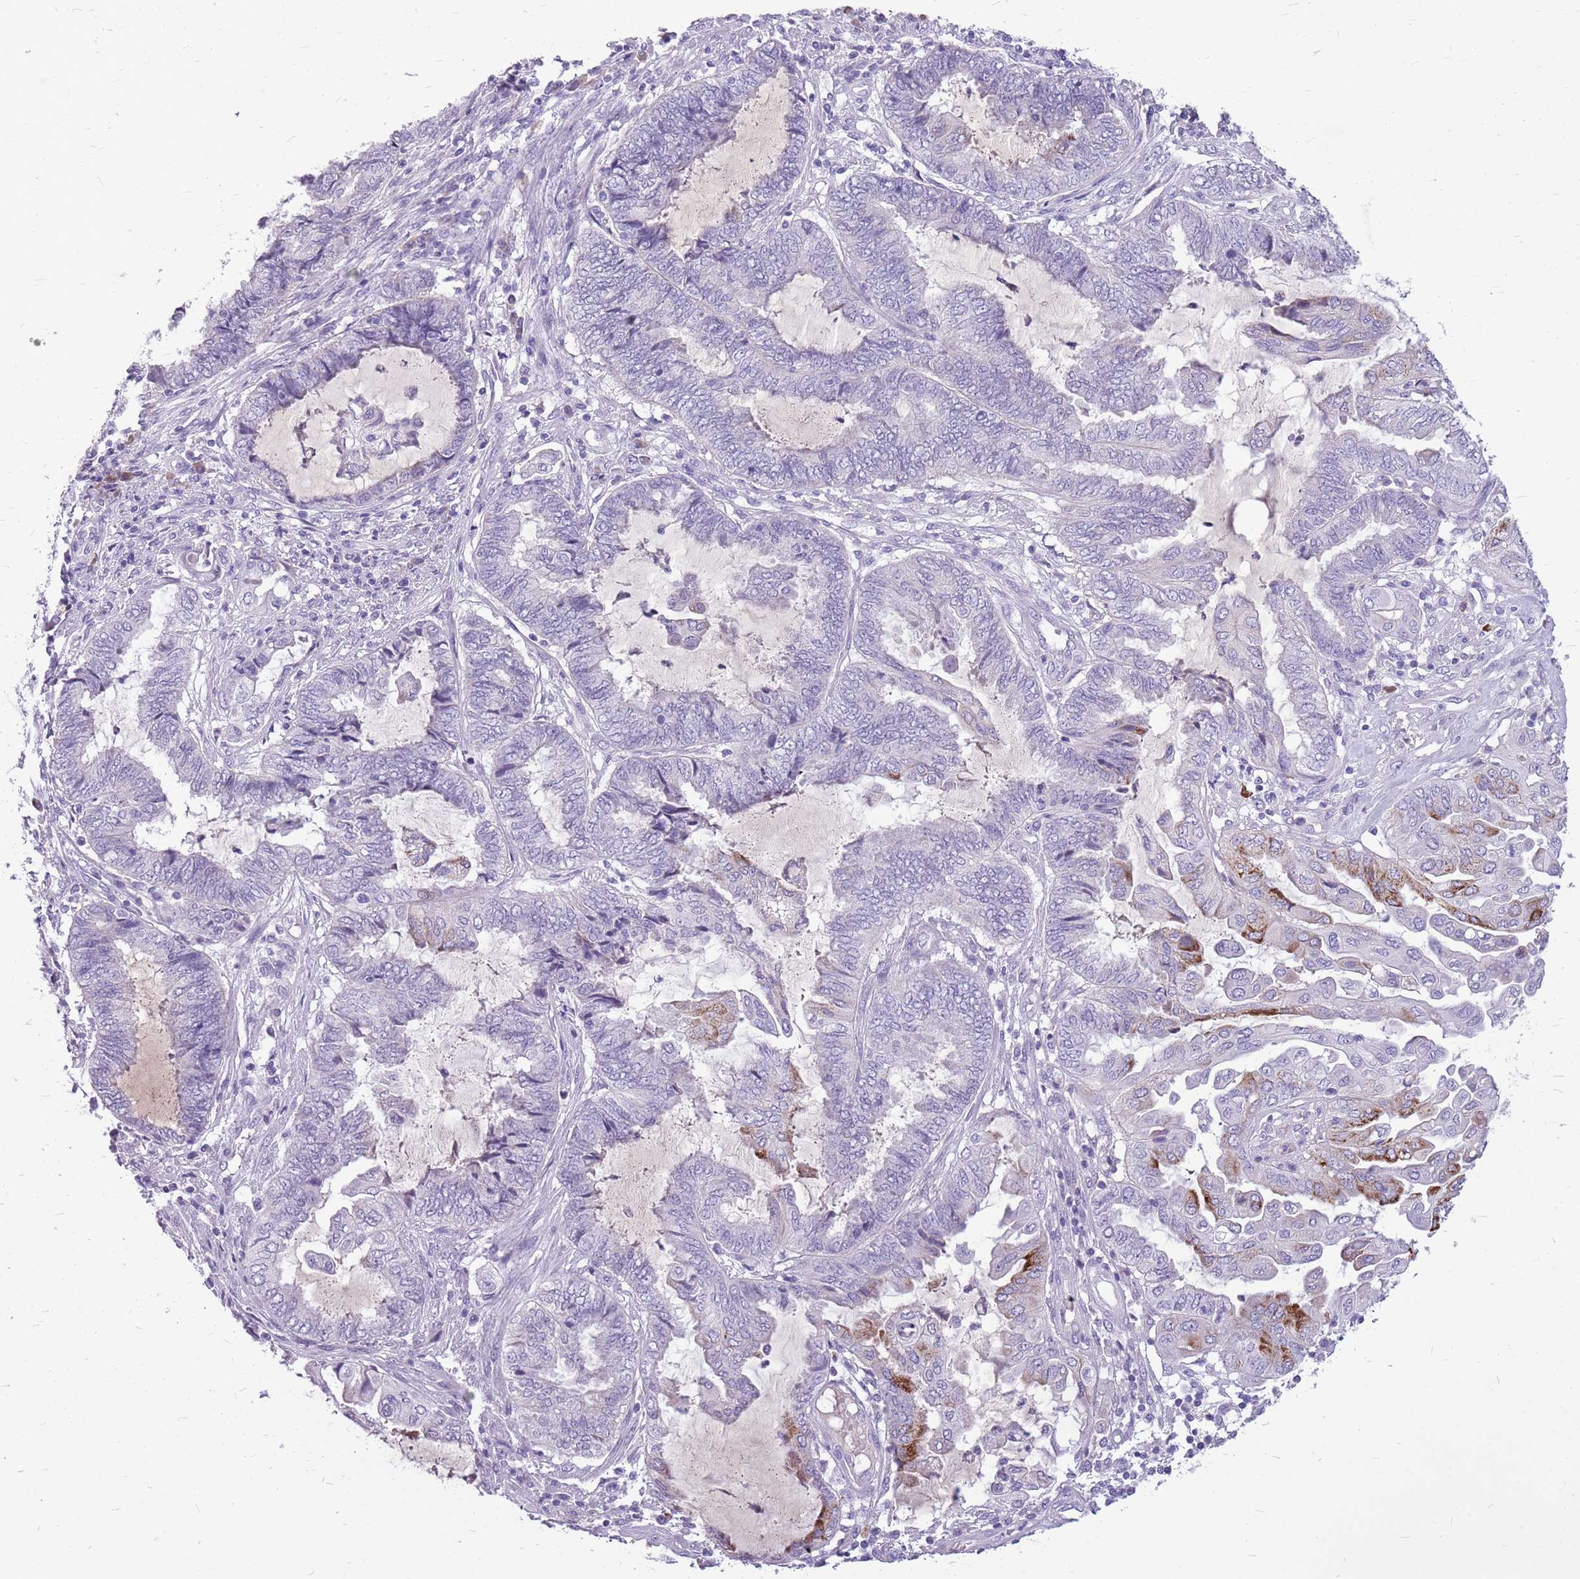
{"staining": {"intensity": "negative", "quantity": "none", "location": "none"}, "tissue": "endometrial cancer", "cell_type": "Tumor cells", "image_type": "cancer", "snomed": [{"axis": "morphology", "description": "Adenocarcinoma, NOS"}, {"axis": "topography", "description": "Uterus"}, {"axis": "topography", "description": "Endometrium"}], "caption": "Micrograph shows no significant protein positivity in tumor cells of endometrial adenocarcinoma.", "gene": "ZNF425", "patient": {"sex": "female", "age": 70}}